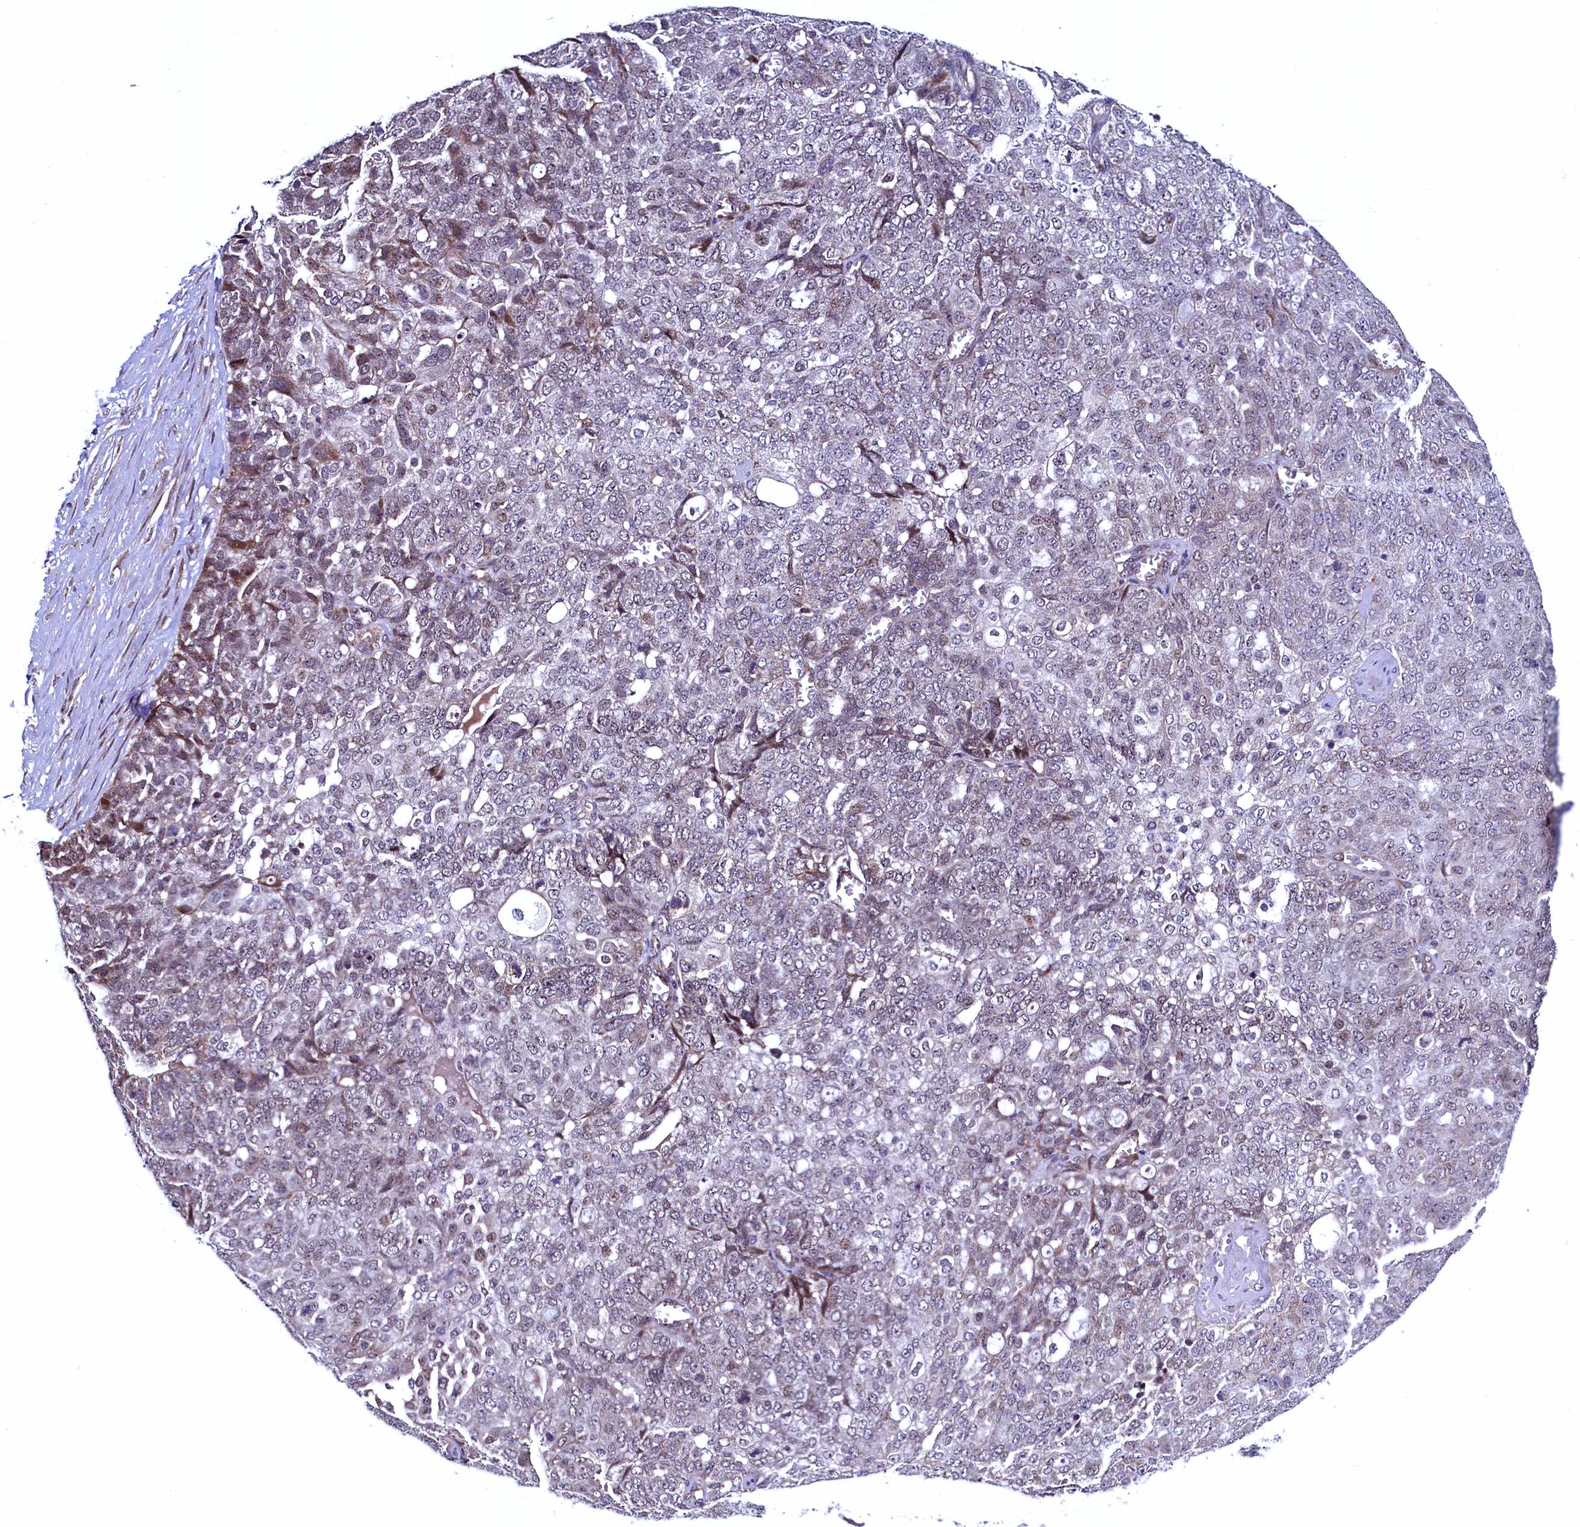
{"staining": {"intensity": "weak", "quantity": "<25%", "location": "cytoplasmic/membranous,nuclear"}, "tissue": "ovarian cancer", "cell_type": "Tumor cells", "image_type": "cancer", "snomed": [{"axis": "morphology", "description": "Cystadenocarcinoma, serous, NOS"}, {"axis": "topography", "description": "Soft tissue"}, {"axis": "topography", "description": "Ovary"}], "caption": "This image is of ovarian serous cystadenocarcinoma stained with immunohistochemistry to label a protein in brown with the nuclei are counter-stained blue. There is no expression in tumor cells.", "gene": "RBFA", "patient": {"sex": "female", "age": 57}}